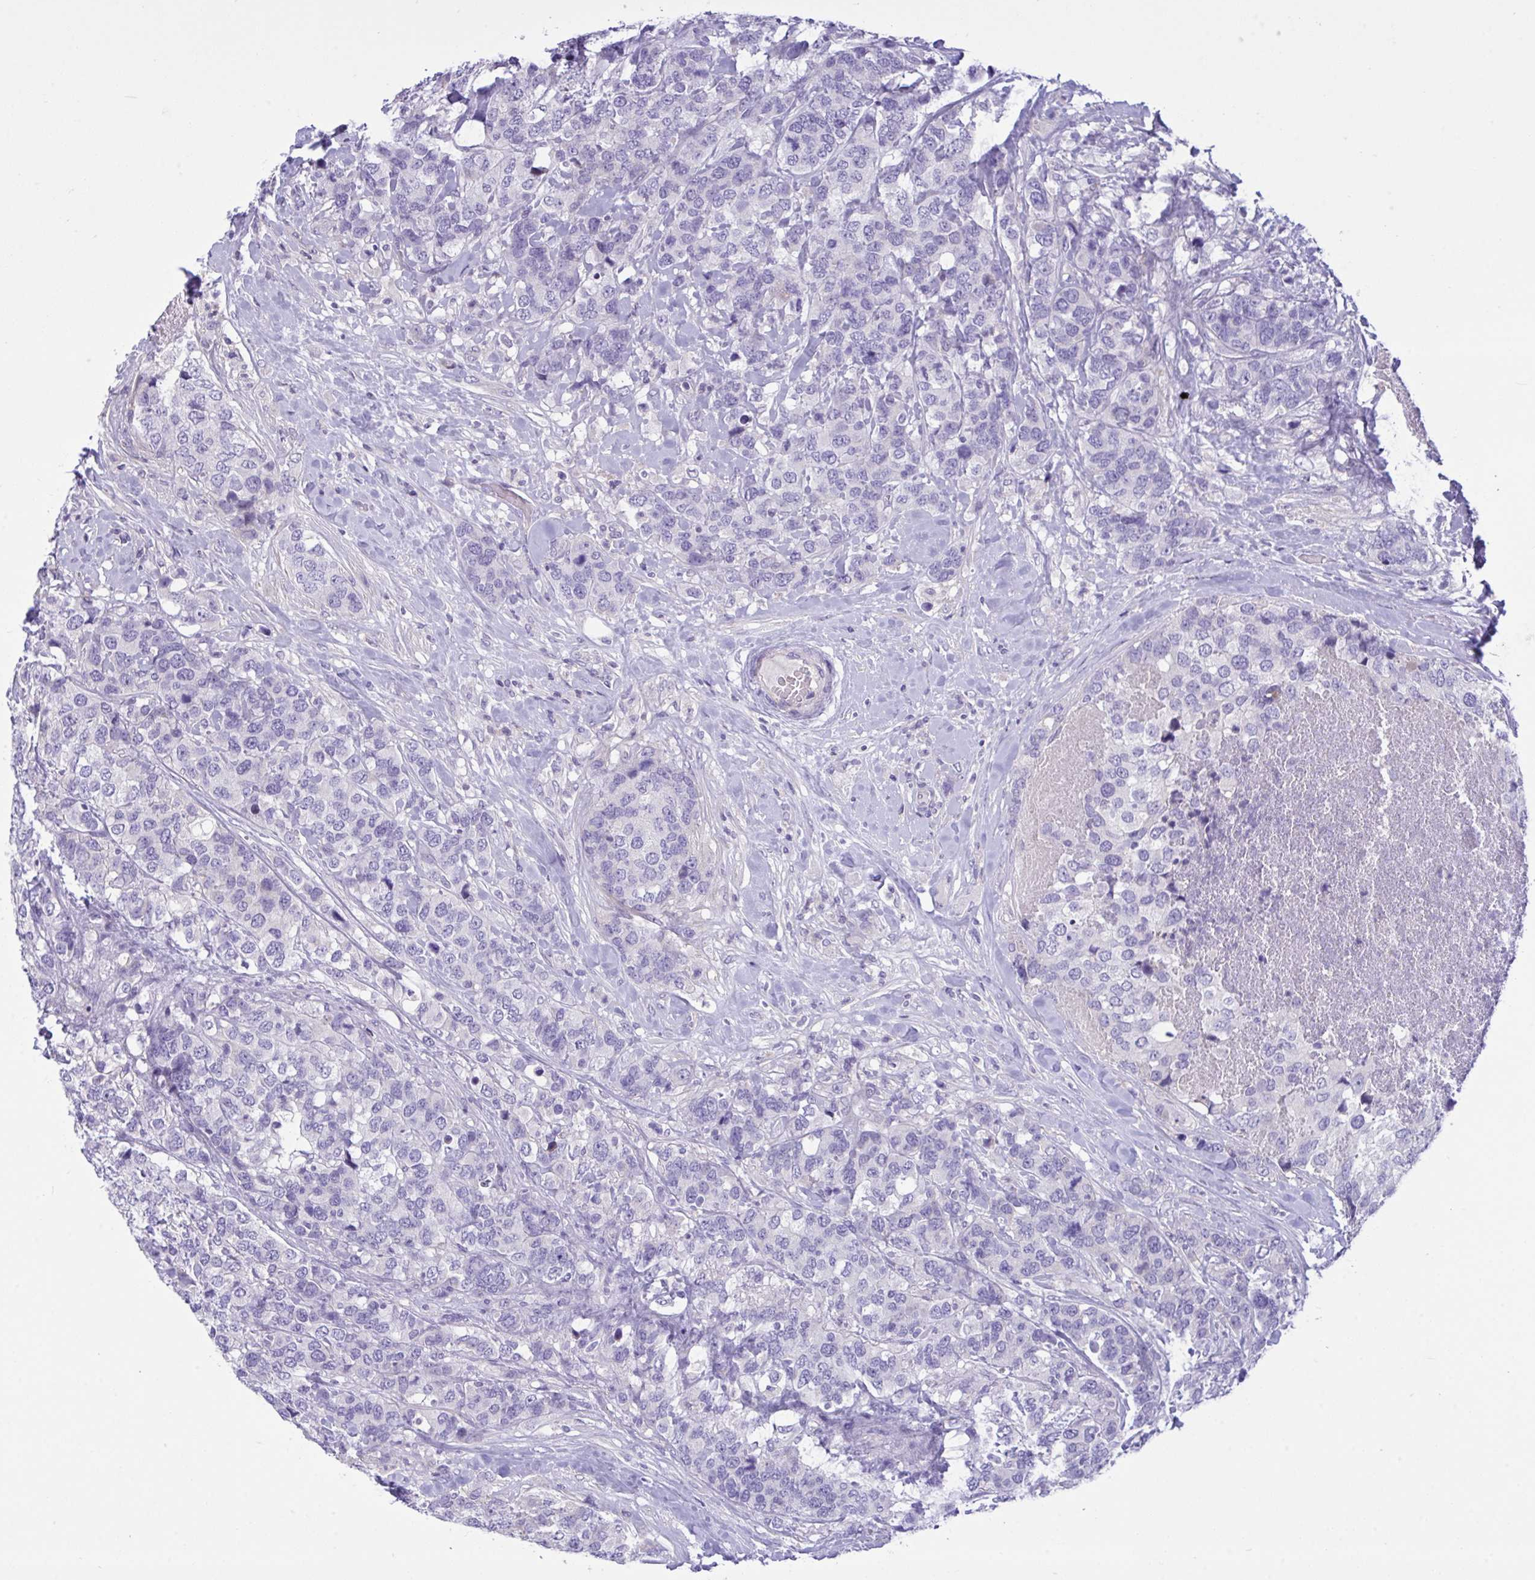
{"staining": {"intensity": "negative", "quantity": "none", "location": "none"}, "tissue": "breast cancer", "cell_type": "Tumor cells", "image_type": "cancer", "snomed": [{"axis": "morphology", "description": "Lobular carcinoma"}, {"axis": "topography", "description": "Breast"}], "caption": "Tumor cells show no significant protein expression in breast lobular carcinoma.", "gene": "WDR97", "patient": {"sex": "female", "age": 59}}